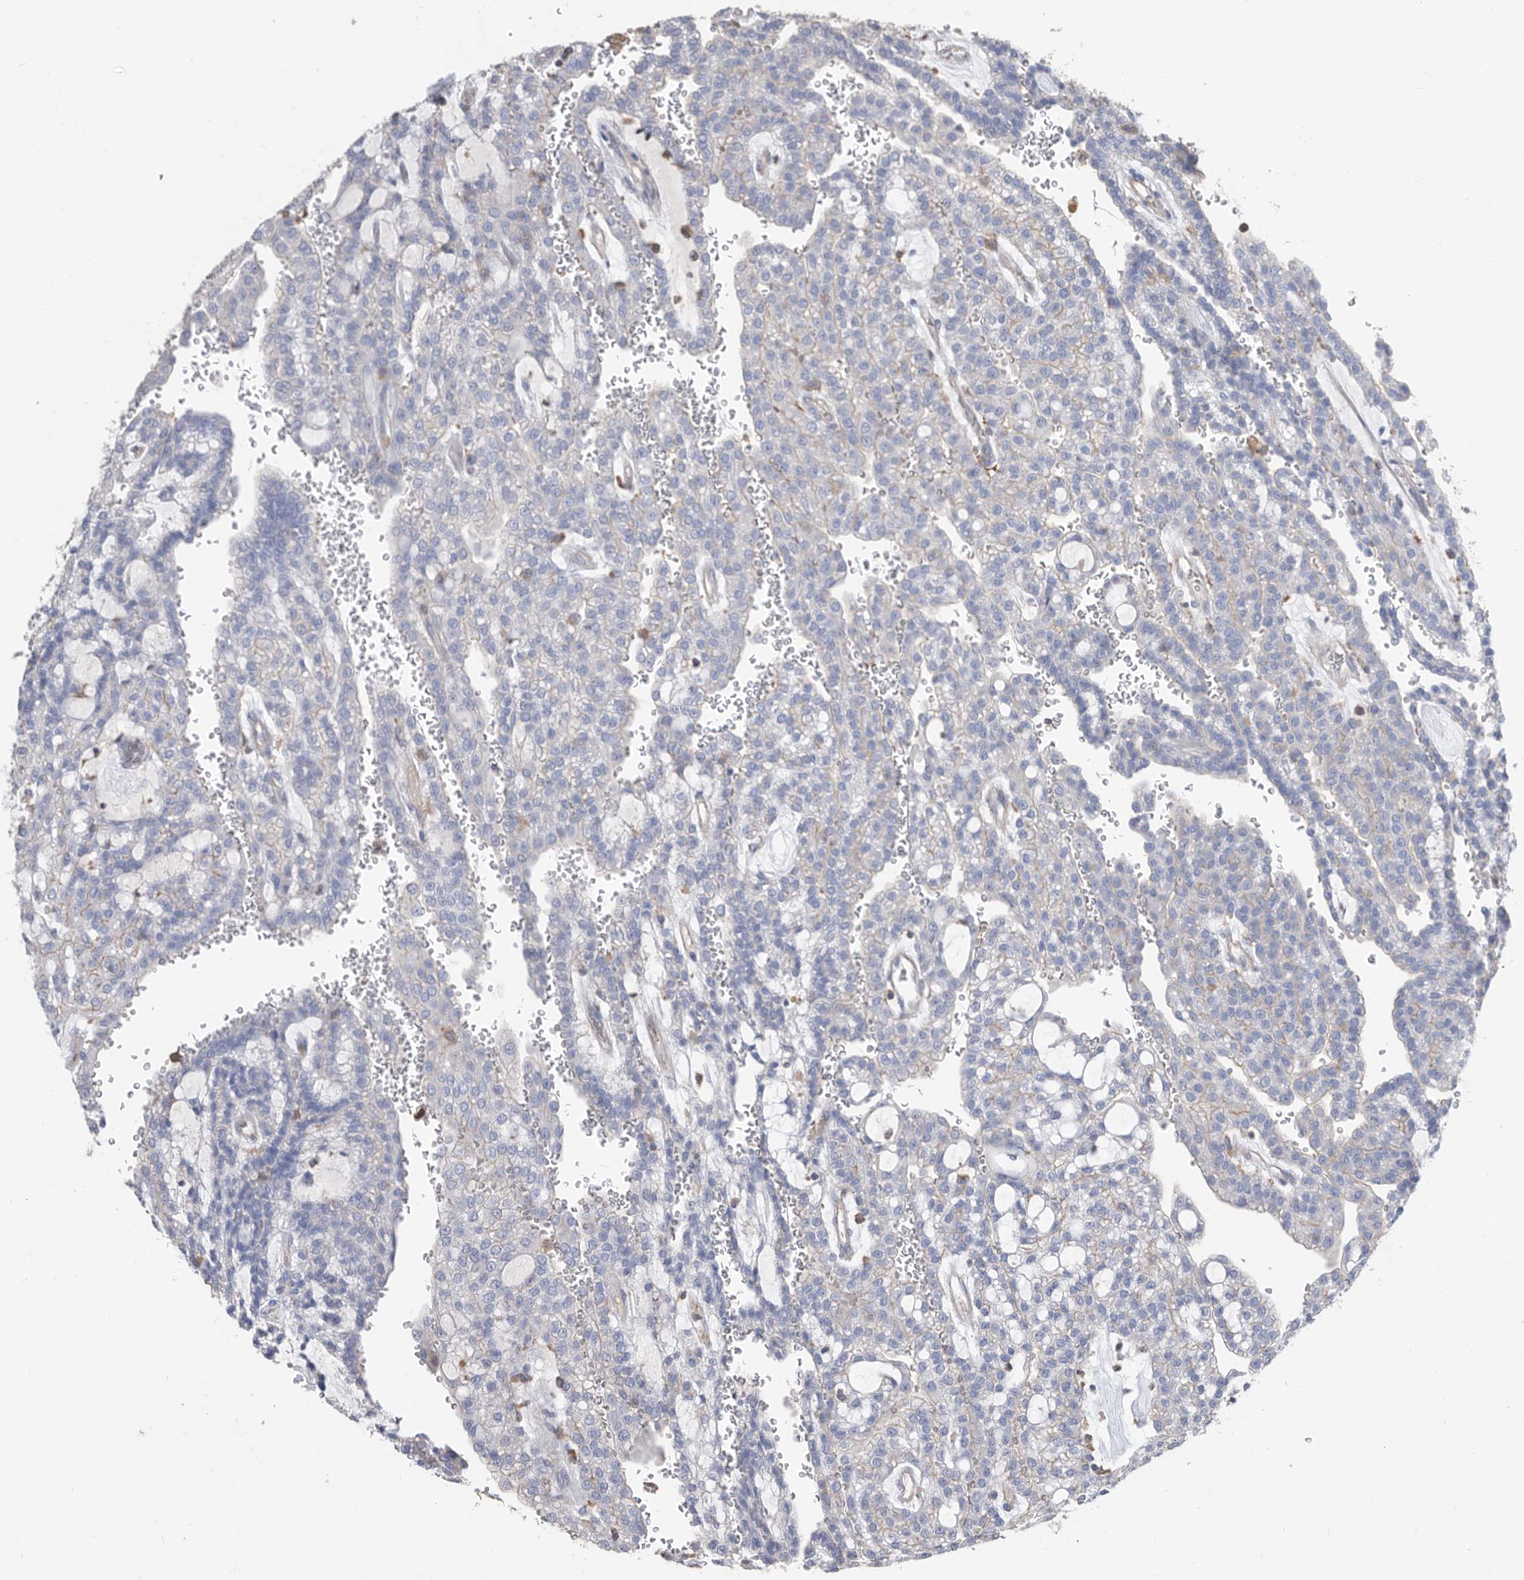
{"staining": {"intensity": "negative", "quantity": "none", "location": "none"}, "tissue": "renal cancer", "cell_type": "Tumor cells", "image_type": "cancer", "snomed": [{"axis": "morphology", "description": "Adenocarcinoma, NOS"}, {"axis": "topography", "description": "Kidney"}], "caption": "A high-resolution micrograph shows immunohistochemistry (IHC) staining of adenocarcinoma (renal), which exhibits no significant positivity in tumor cells.", "gene": "MS4A4A", "patient": {"sex": "male", "age": 63}}